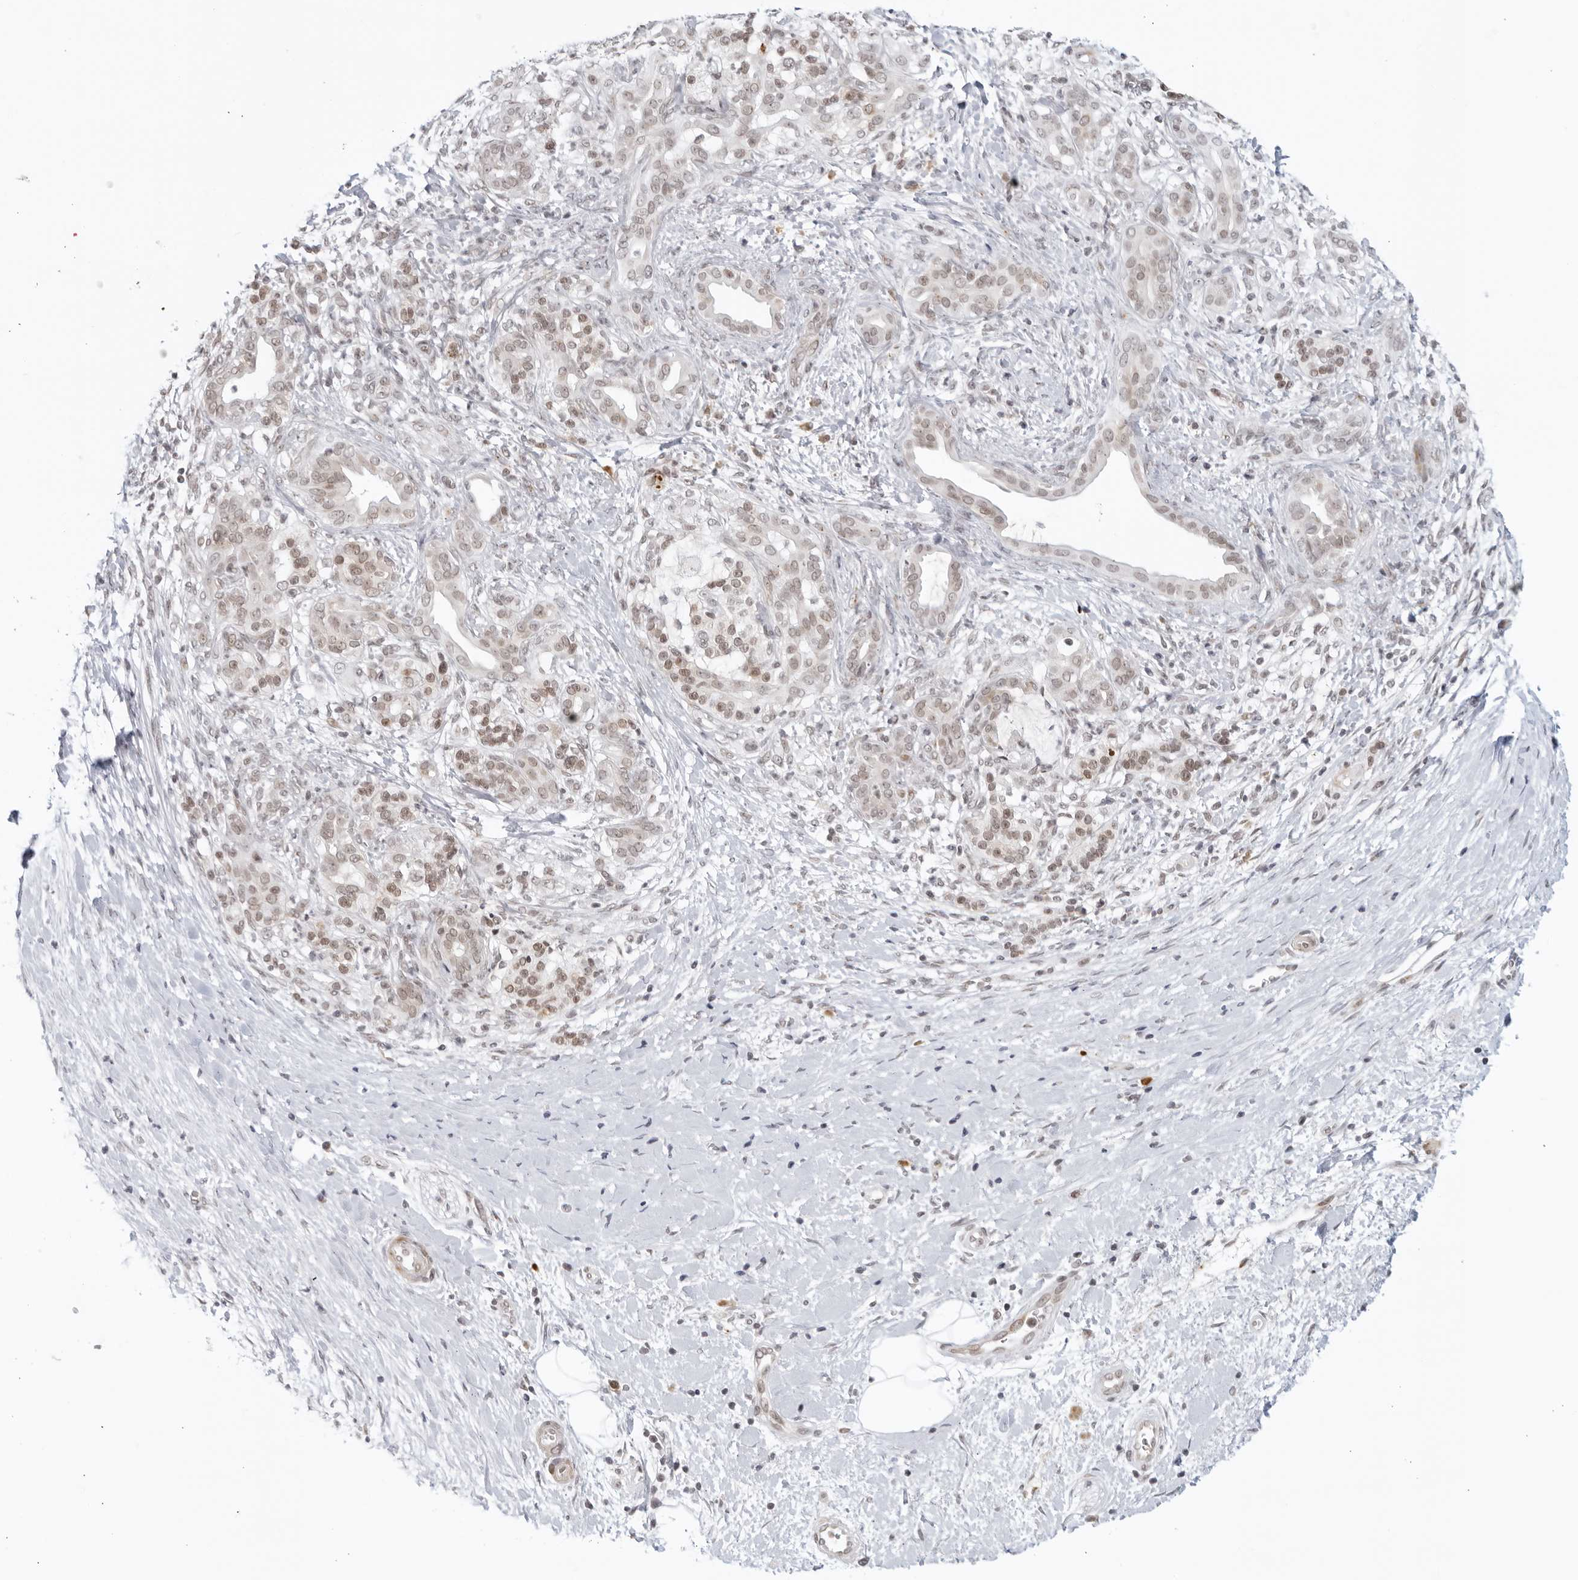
{"staining": {"intensity": "weak", "quantity": "<25%", "location": "cytoplasmic/membranous,nuclear"}, "tissue": "pancreatic cancer", "cell_type": "Tumor cells", "image_type": "cancer", "snomed": [{"axis": "morphology", "description": "Adenocarcinoma, NOS"}, {"axis": "topography", "description": "Pancreas"}], "caption": "Immunohistochemistry (IHC) image of human pancreatic cancer stained for a protein (brown), which exhibits no expression in tumor cells.", "gene": "RAB11FIP3", "patient": {"sex": "male", "age": 58}}